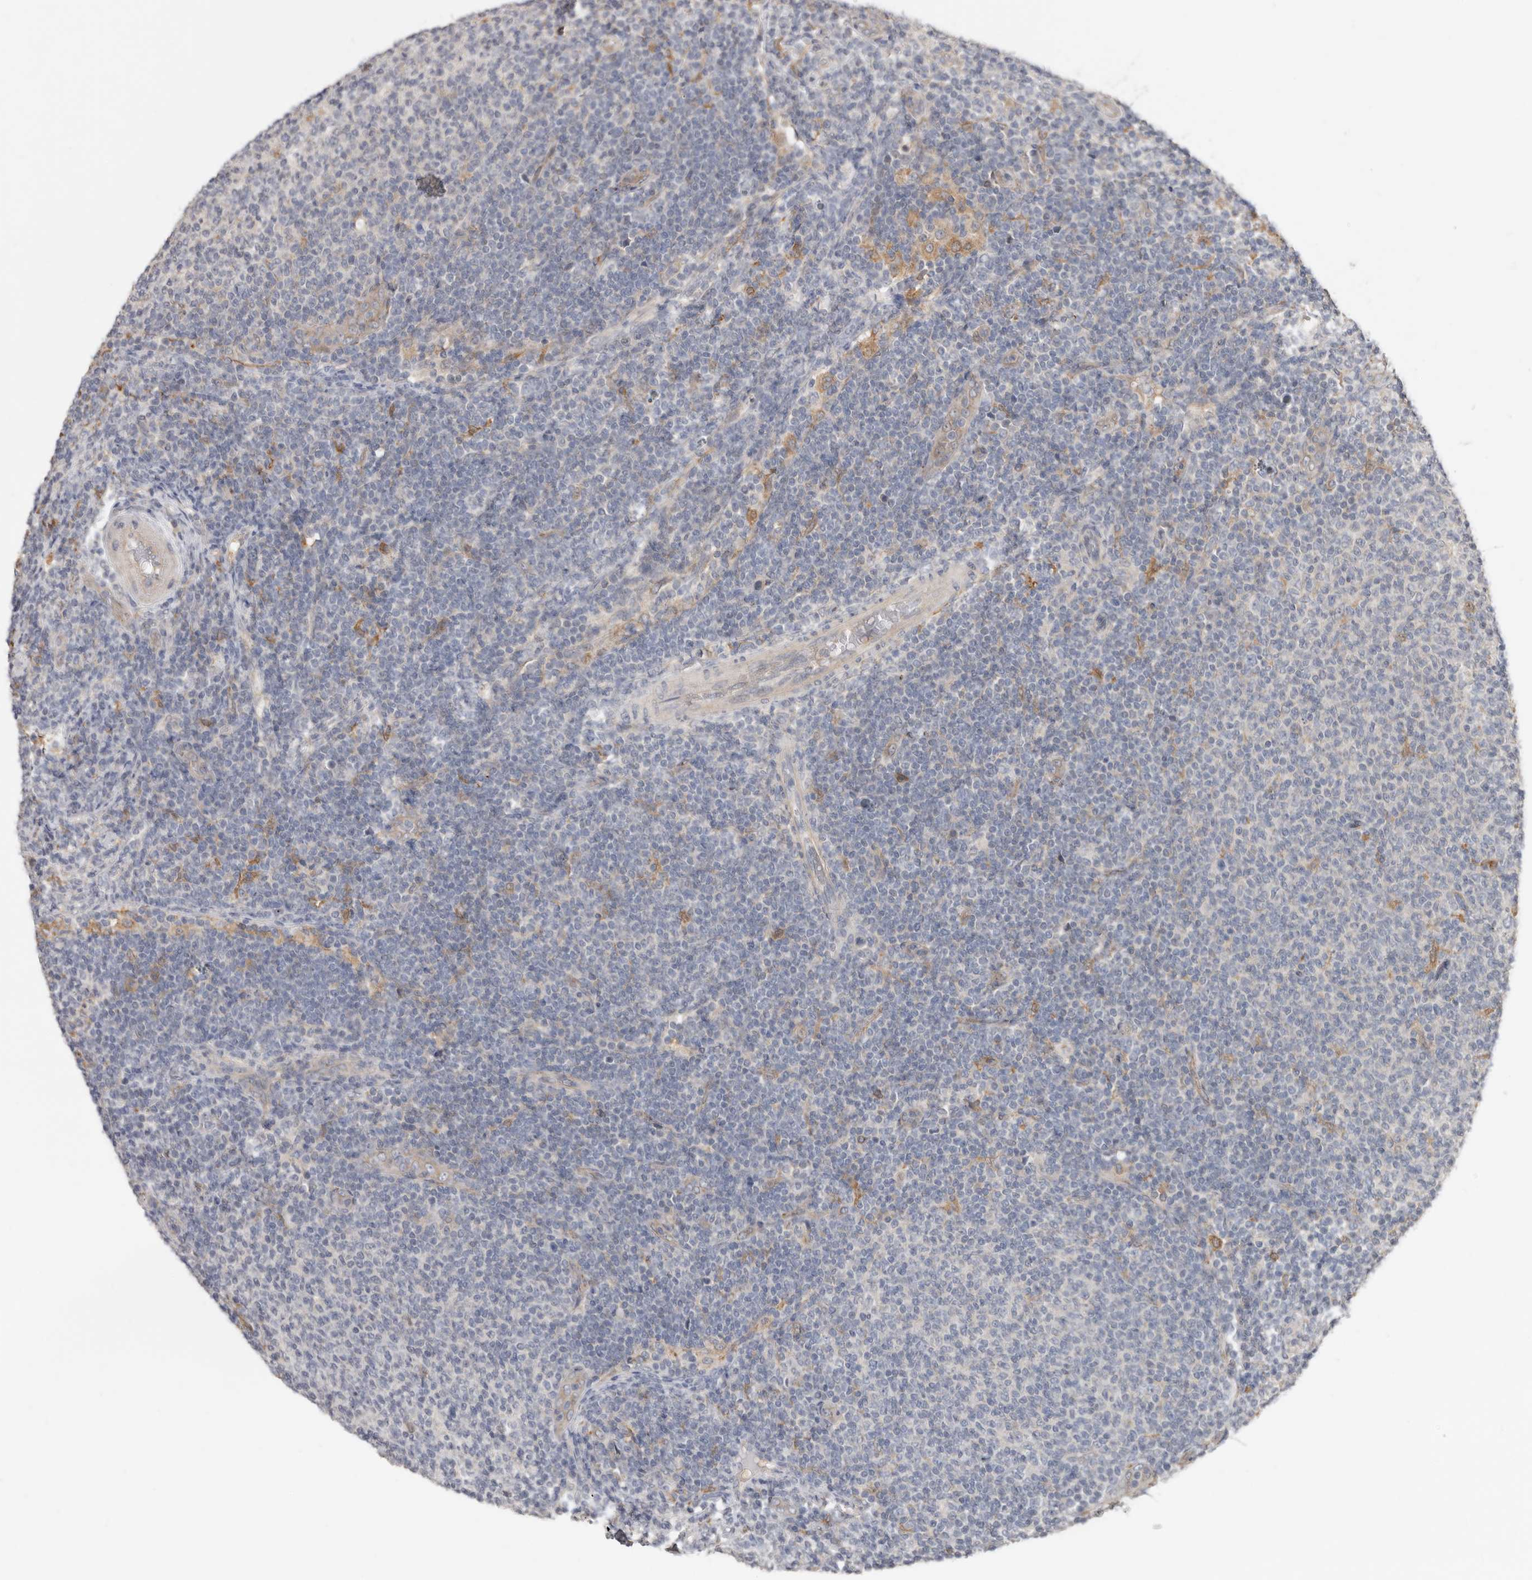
{"staining": {"intensity": "negative", "quantity": "none", "location": "none"}, "tissue": "lymphoma", "cell_type": "Tumor cells", "image_type": "cancer", "snomed": [{"axis": "morphology", "description": "Malignant lymphoma, non-Hodgkin's type, Low grade"}, {"axis": "topography", "description": "Lymph node"}], "caption": "Tumor cells show no significant positivity in lymphoma.", "gene": "RSPO2", "patient": {"sex": "male", "age": 66}}